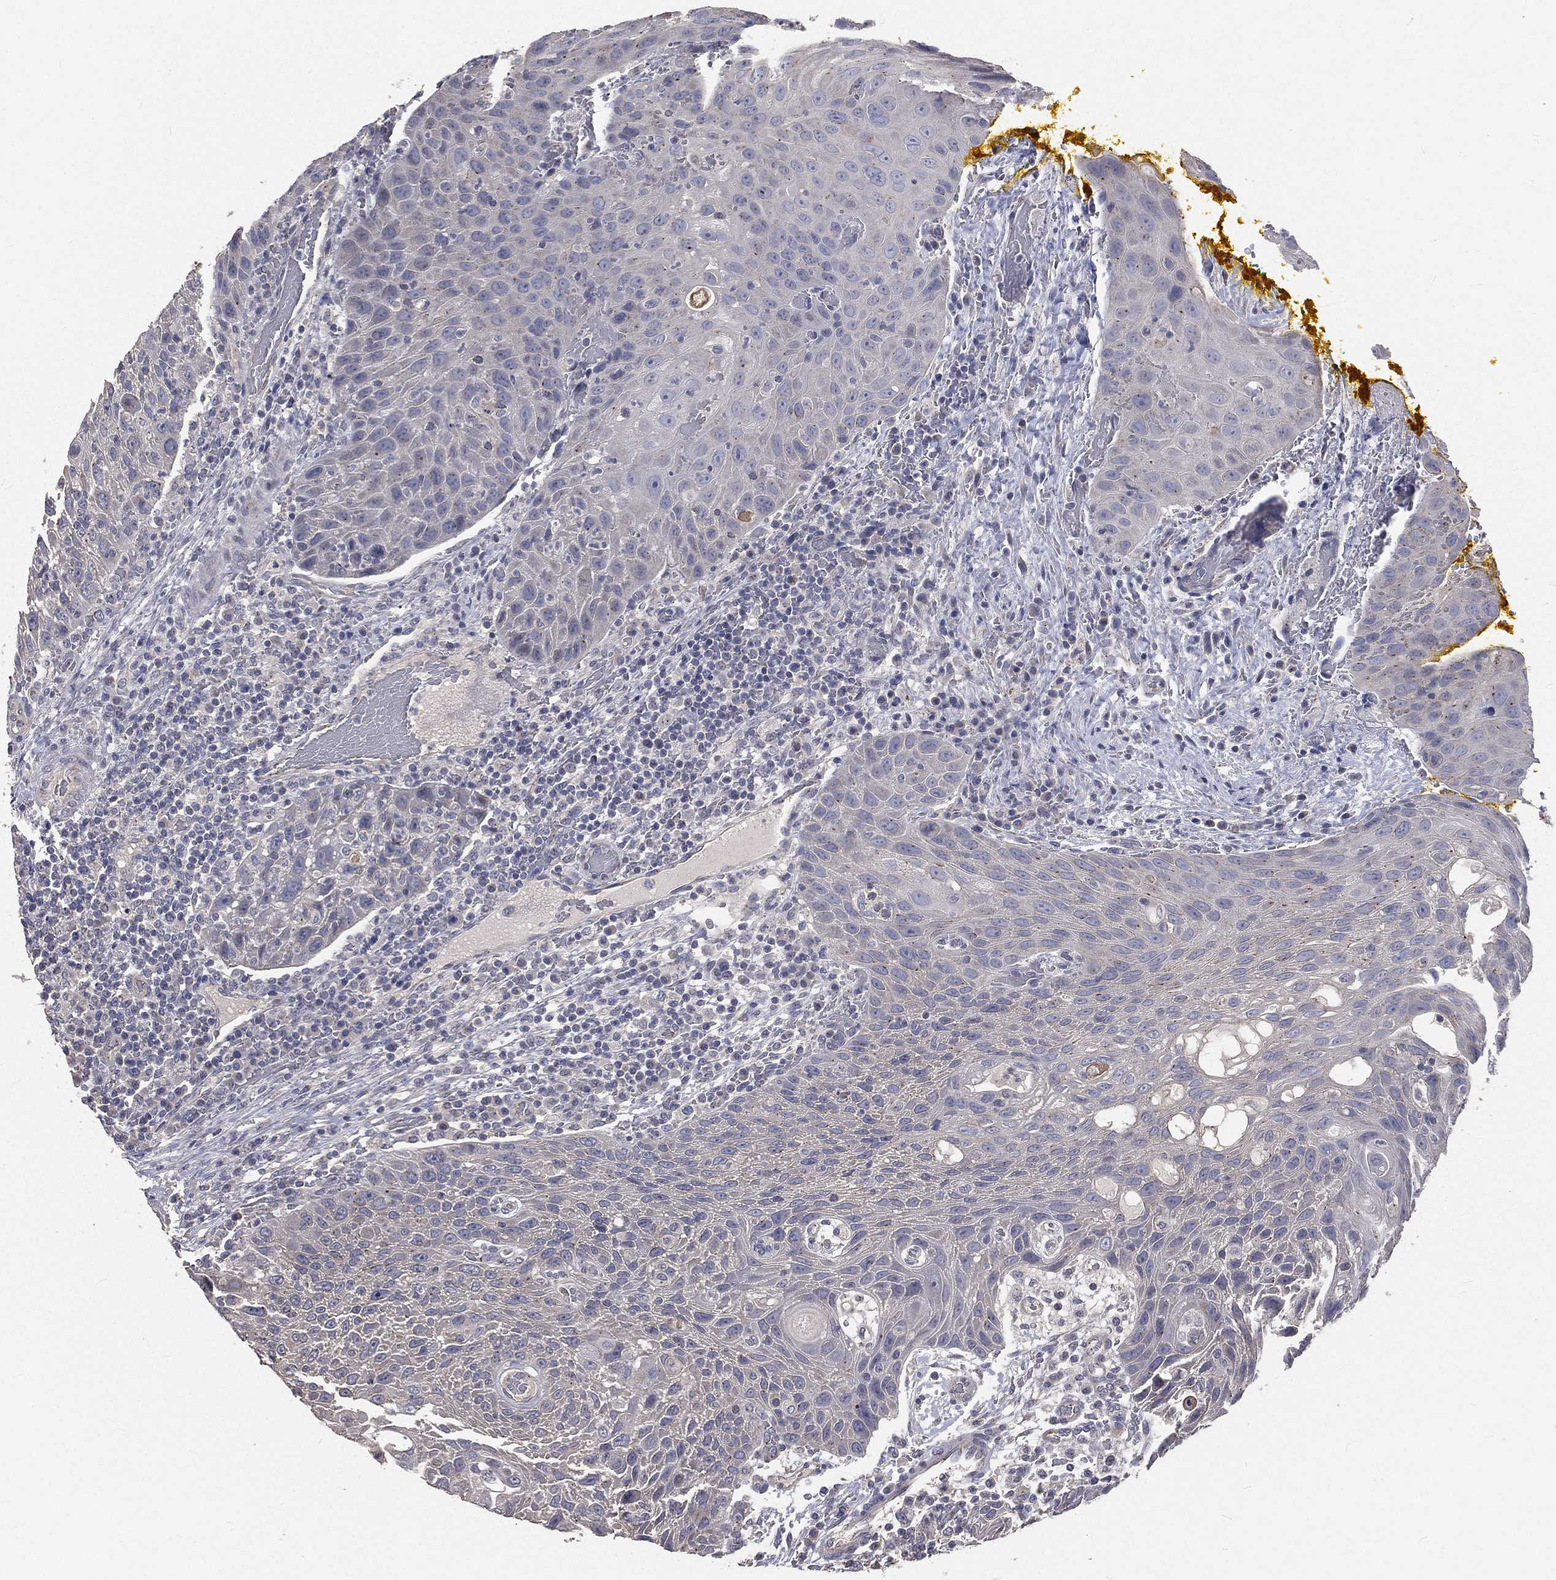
{"staining": {"intensity": "negative", "quantity": "none", "location": "none"}, "tissue": "head and neck cancer", "cell_type": "Tumor cells", "image_type": "cancer", "snomed": [{"axis": "morphology", "description": "Squamous cell carcinoma, NOS"}, {"axis": "topography", "description": "Head-Neck"}], "caption": "Micrograph shows no significant protein positivity in tumor cells of head and neck cancer. (DAB immunohistochemistry, high magnification).", "gene": "CROCC", "patient": {"sex": "male", "age": 69}}